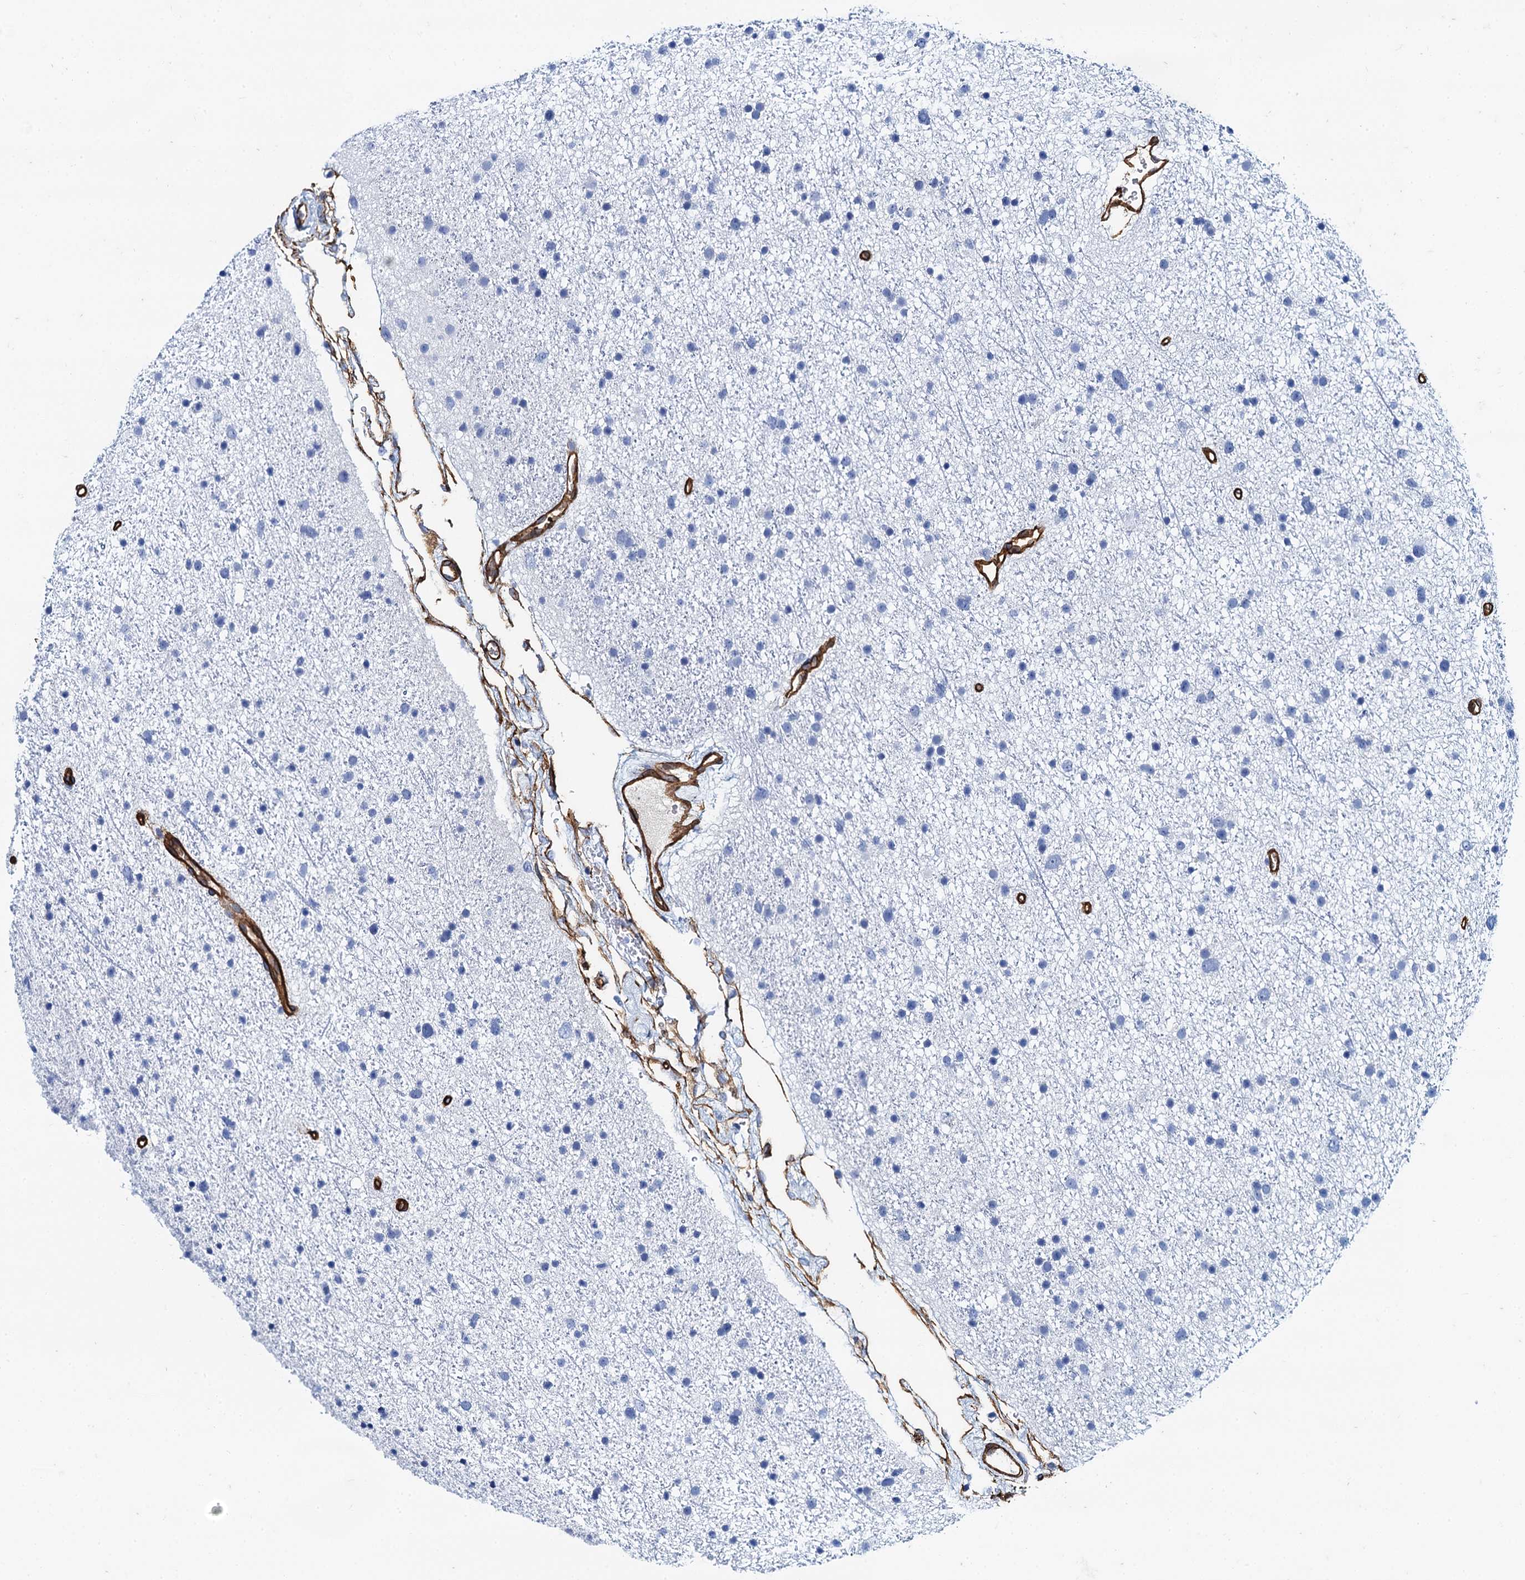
{"staining": {"intensity": "negative", "quantity": "none", "location": "none"}, "tissue": "glioma", "cell_type": "Tumor cells", "image_type": "cancer", "snomed": [{"axis": "morphology", "description": "Glioma, malignant, Low grade"}, {"axis": "topography", "description": "Cerebral cortex"}], "caption": "Tumor cells are negative for brown protein staining in glioma.", "gene": "CAVIN2", "patient": {"sex": "female", "age": 39}}